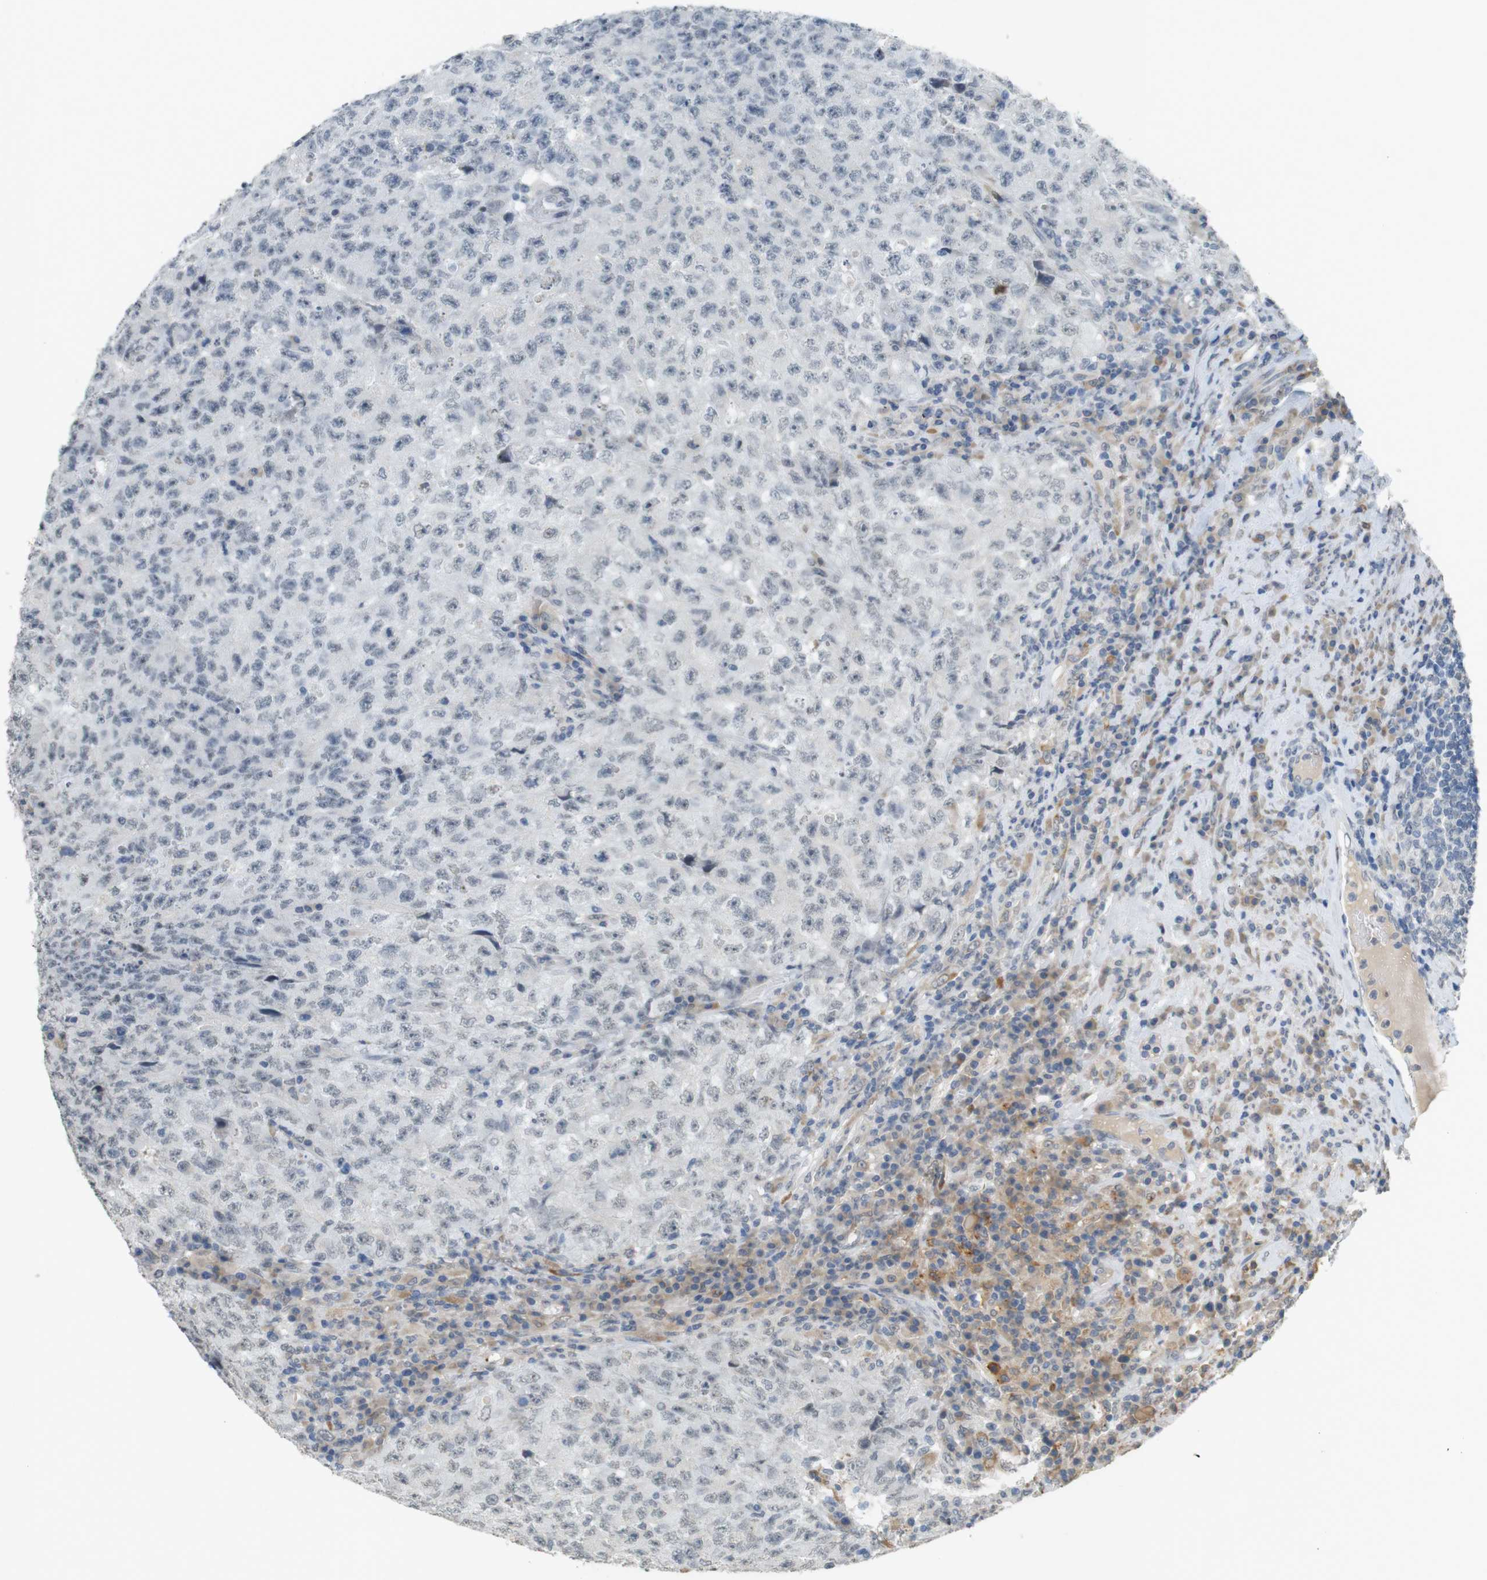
{"staining": {"intensity": "negative", "quantity": "none", "location": "none"}, "tissue": "testis cancer", "cell_type": "Tumor cells", "image_type": "cancer", "snomed": [{"axis": "morphology", "description": "Necrosis, NOS"}, {"axis": "morphology", "description": "Carcinoma, Embryonal, NOS"}, {"axis": "topography", "description": "Testis"}], "caption": "There is no significant staining in tumor cells of testis cancer. Nuclei are stained in blue.", "gene": "FZD10", "patient": {"sex": "male", "age": 19}}